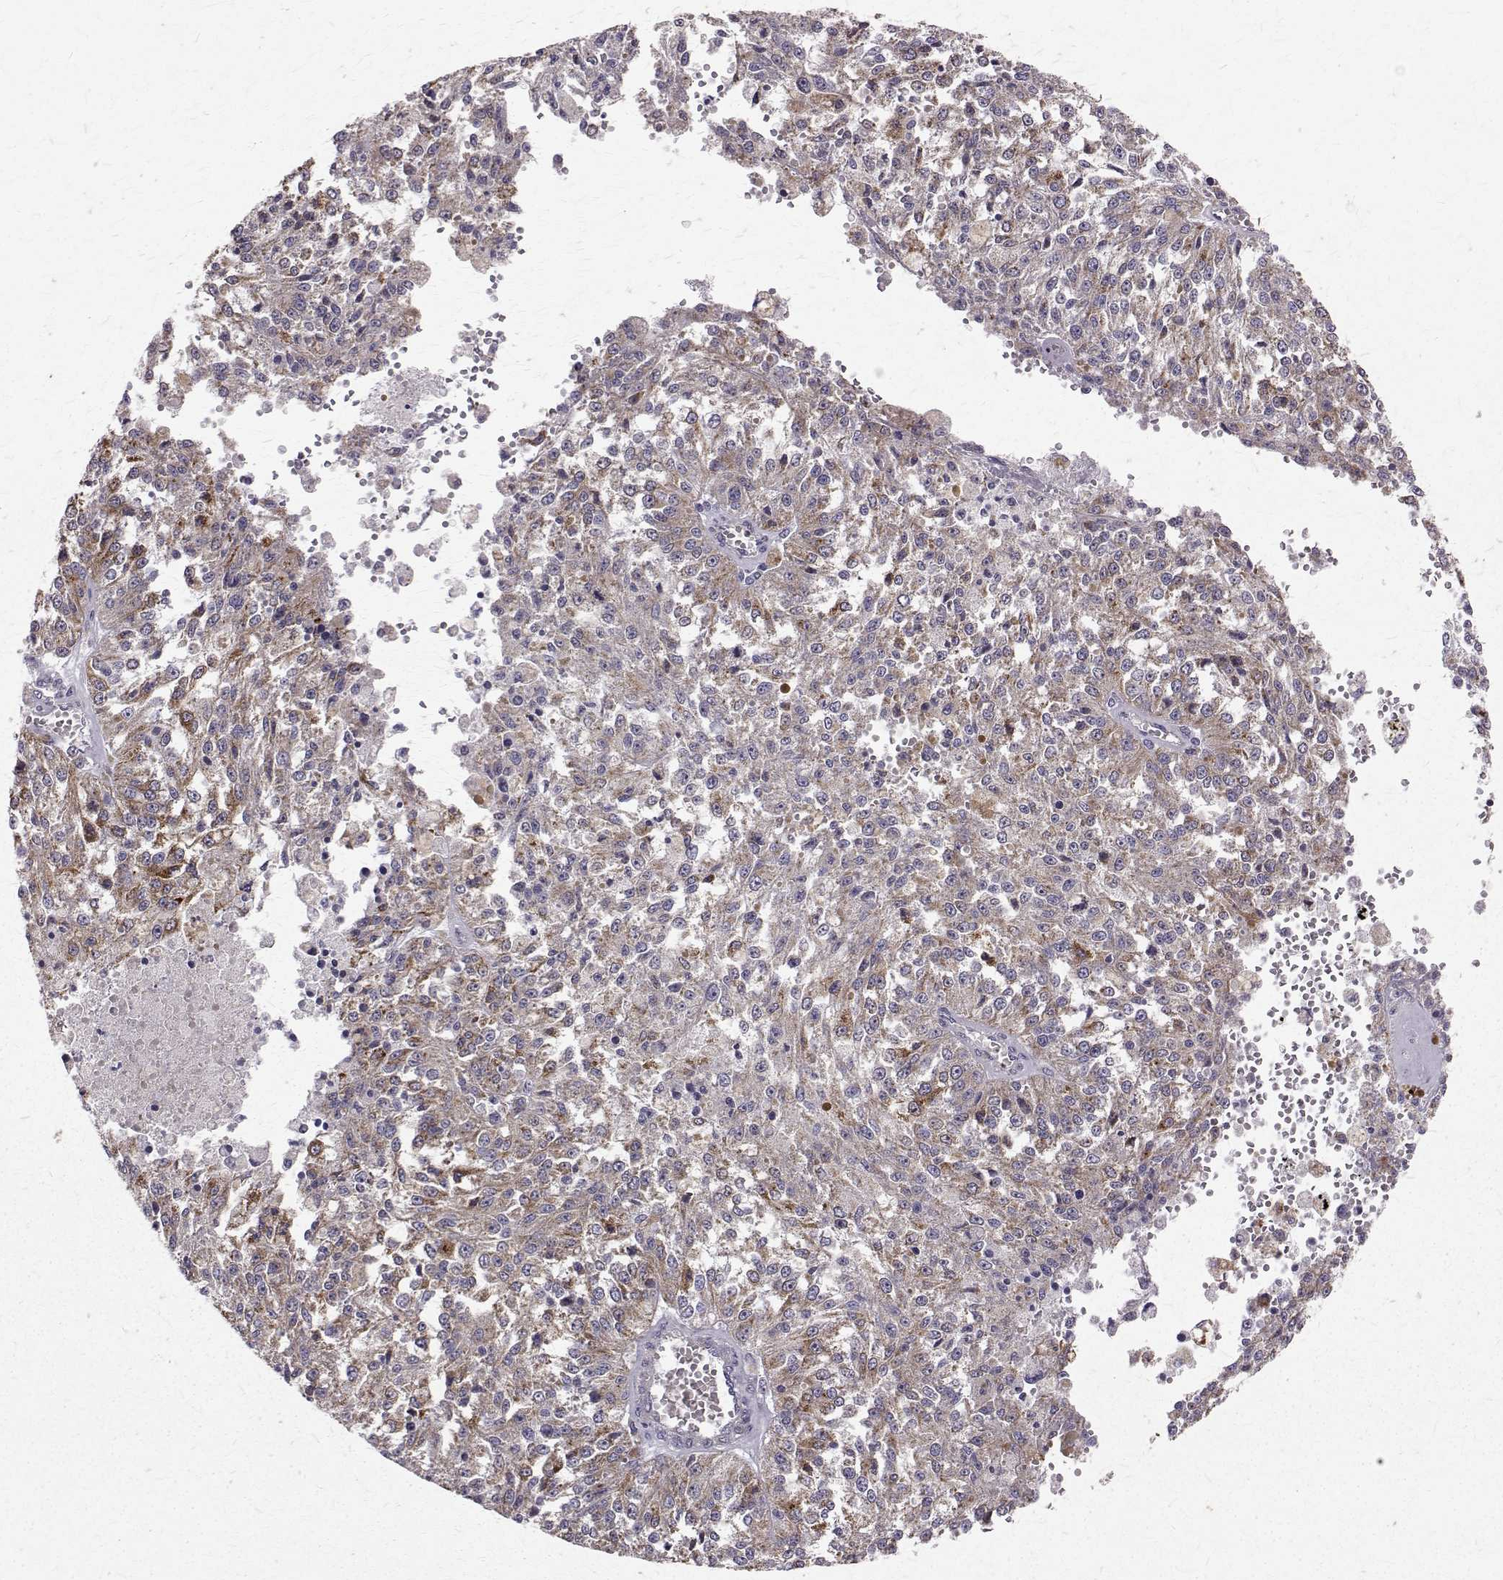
{"staining": {"intensity": "moderate", "quantity": "<25%", "location": "cytoplasmic/membranous"}, "tissue": "melanoma", "cell_type": "Tumor cells", "image_type": "cancer", "snomed": [{"axis": "morphology", "description": "Malignant melanoma, Metastatic site"}, {"axis": "topography", "description": "Lymph node"}], "caption": "Immunohistochemical staining of melanoma demonstrates moderate cytoplasmic/membranous protein expression in approximately <25% of tumor cells.", "gene": "ARFGAP1", "patient": {"sex": "female", "age": 64}}